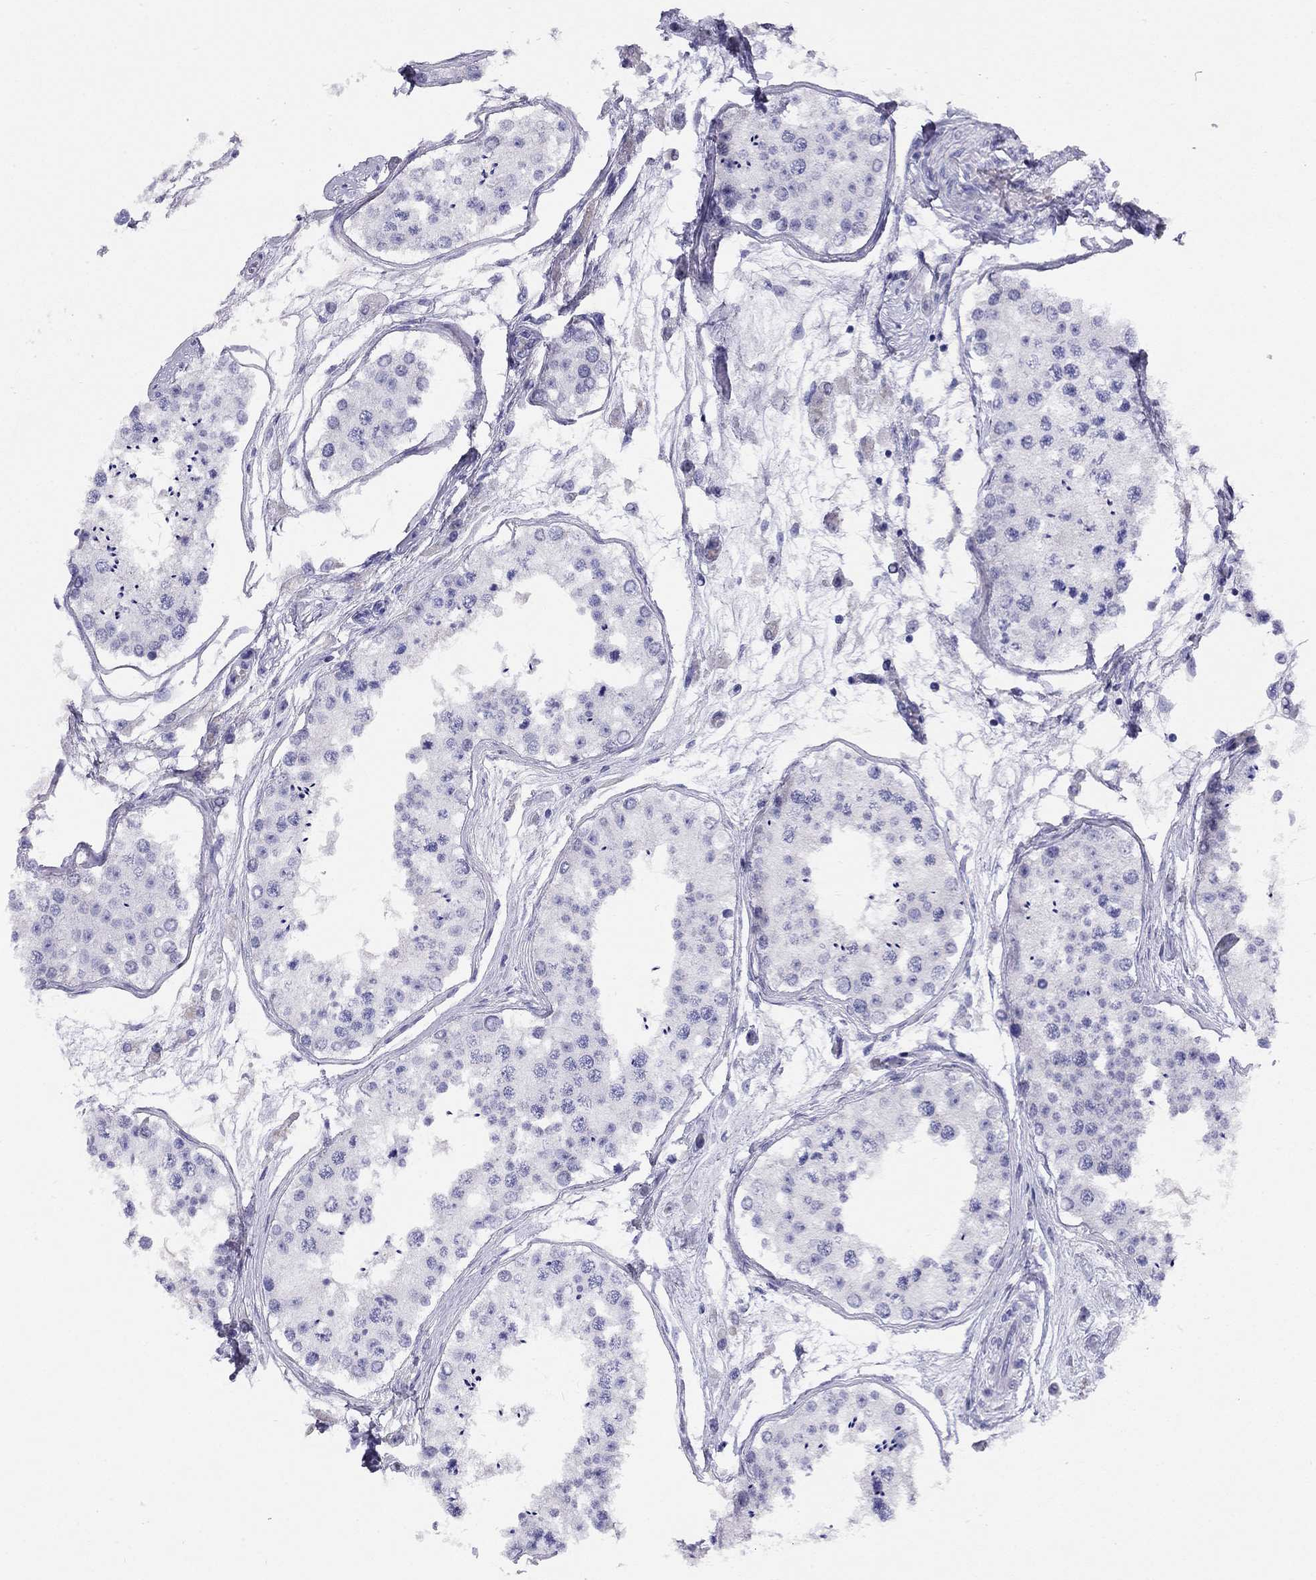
{"staining": {"intensity": "negative", "quantity": "none", "location": "none"}, "tissue": "testis", "cell_type": "Cells in seminiferous ducts", "image_type": "normal", "snomed": [{"axis": "morphology", "description": "Normal tissue, NOS"}, {"axis": "topography", "description": "Testis"}], "caption": "This photomicrograph is of normal testis stained with immunohistochemistry to label a protein in brown with the nuclei are counter-stained blue. There is no expression in cells in seminiferous ducts.", "gene": "LRIT2", "patient": {"sex": "male", "age": 25}}